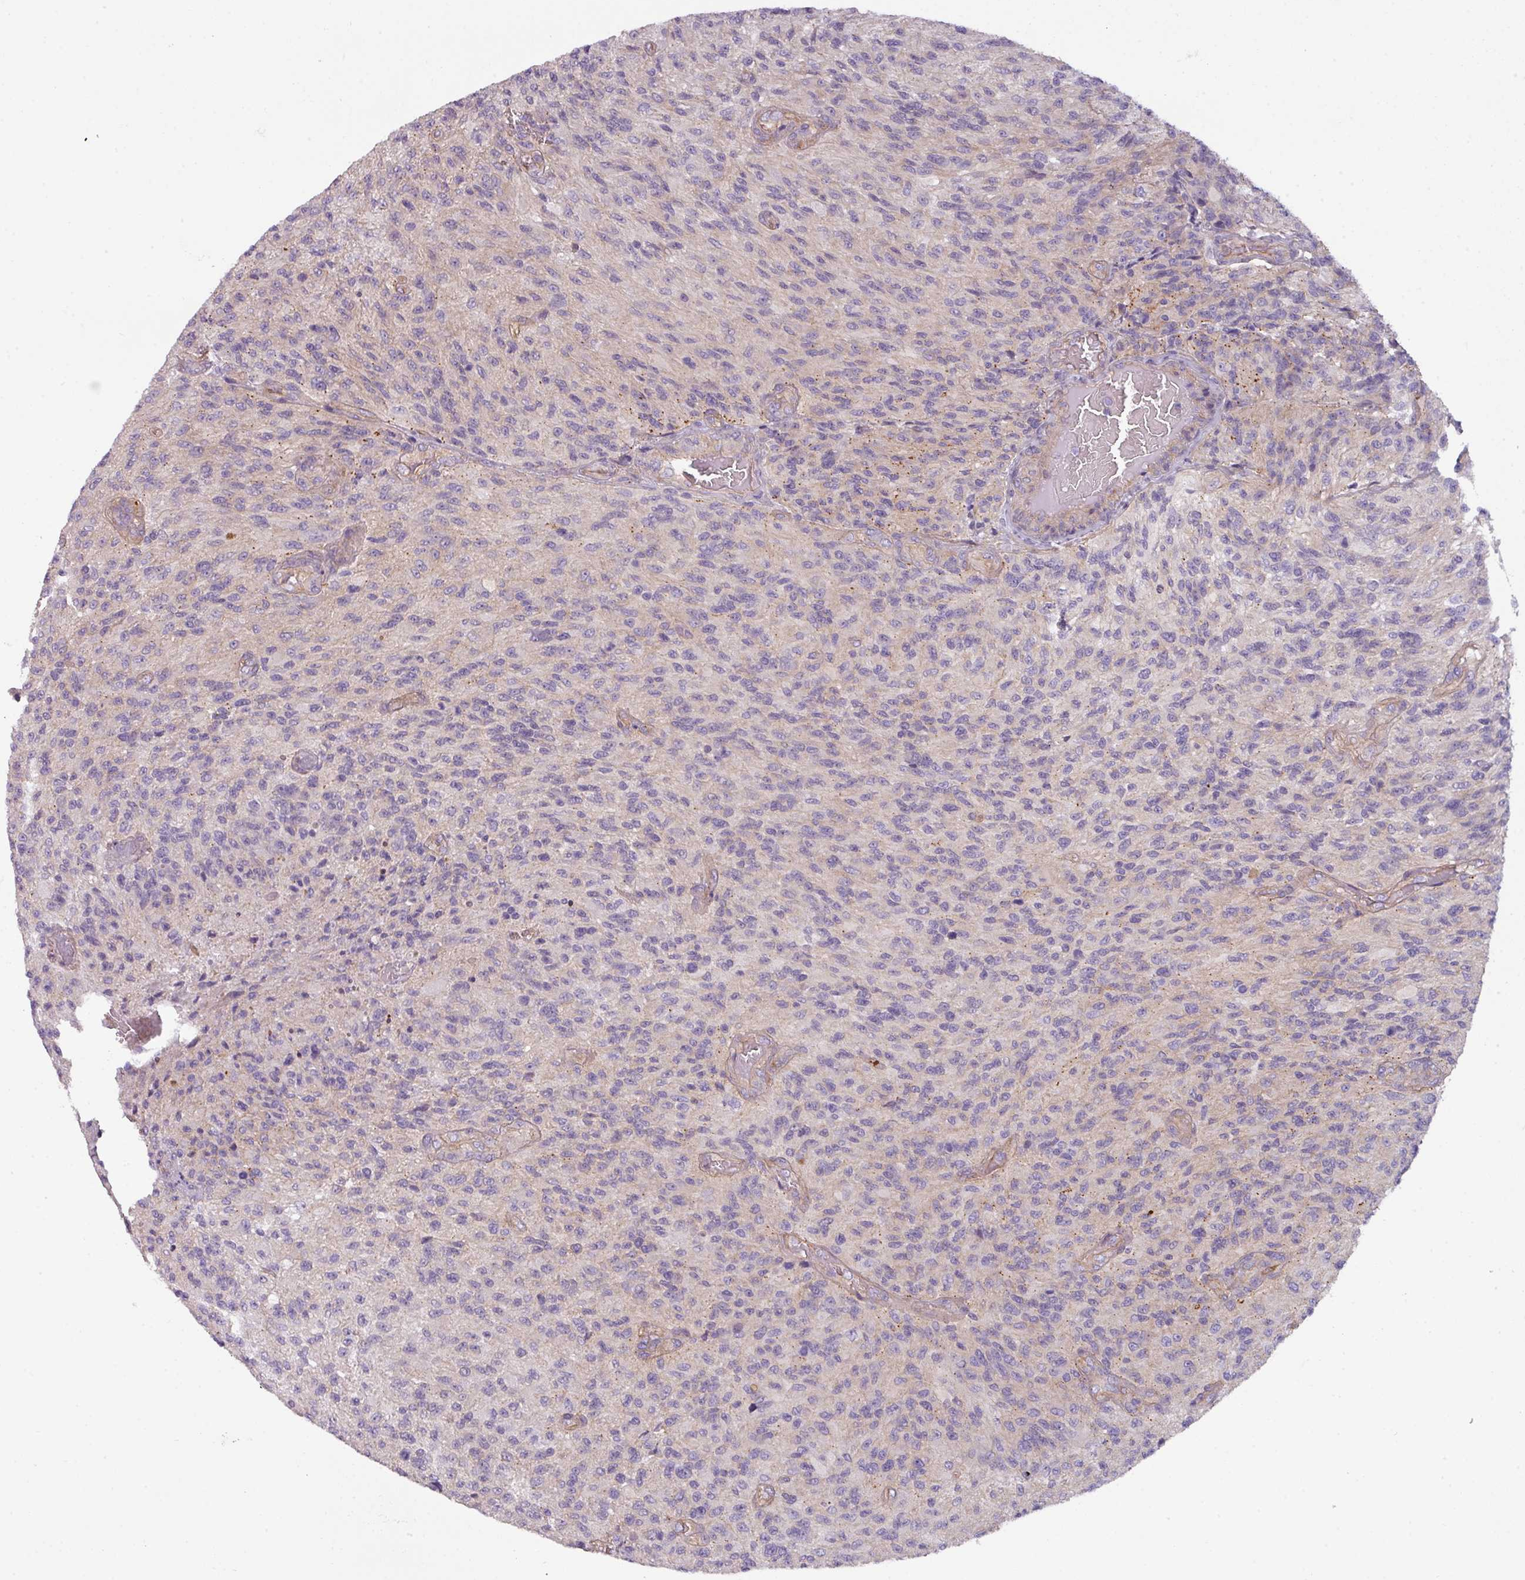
{"staining": {"intensity": "negative", "quantity": "none", "location": "none"}, "tissue": "glioma", "cell_type": "Tumor cells", "image_type": "cancer", "snomed": [{"axis": "morphology", "description": "Normal tissue, NOS"}, {"axis": "morphology", "description": "Glioma, malignant, High grade"}, {"axis": "topography", "description": "Cerebral cortex"}], "caption": "This is a photomicrograph of IHC staining of malignant glioma (high-grade), which shows no staining in tumor cells. The staining was performed using DAB (3,3'-diaminobenzidine) to visualize the protein expression in brown, while the nuclei were stained in blue with hematoxylin (Magnification: 20x).", "gene": "BUD23", "patient": {"sex": "male", "age": 56}}